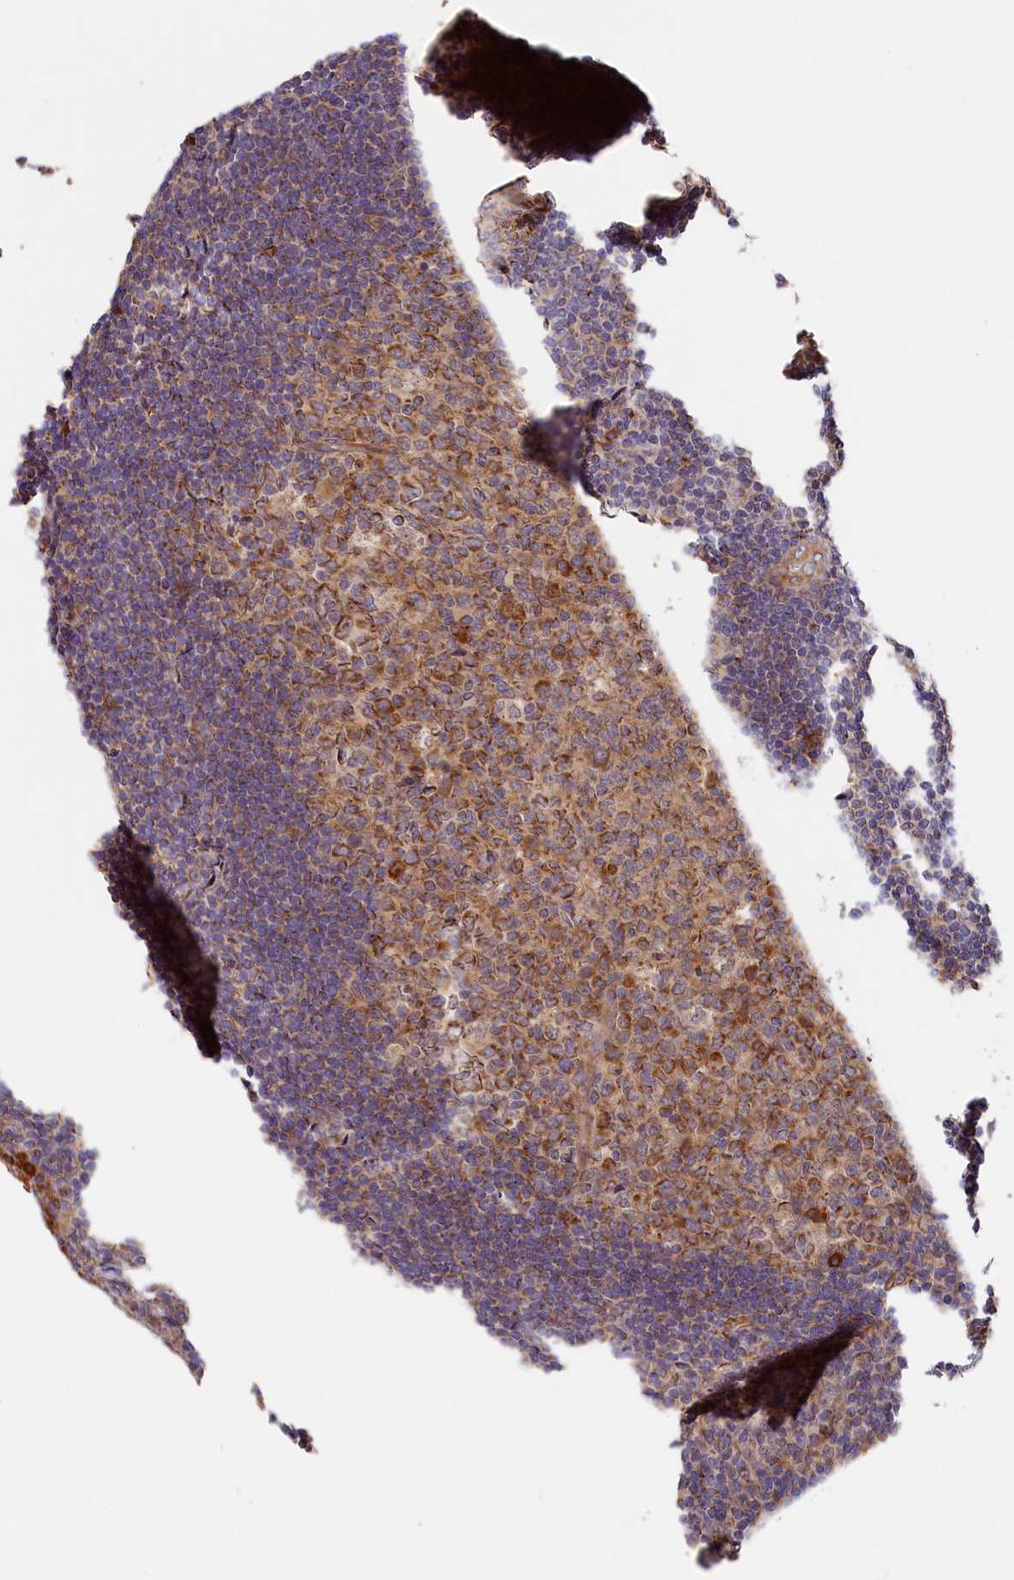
{"staining": {"intensity": "moderate", "quantity": "25%-75%", "location": "cytoplasmic/membranous"}, "tissue": "tonsil", "cell_type": "Germinal center cells", "image_type": "normal", "snomed": [{"axis": "morphology", "description": "Normal tissue, NOS"}, {"axis": "topography", "description": "Tonsil"}], "caption": "Immunohistochemistry (IHC) micrograph of unremarkable tonsil stained for a protein (brown), which demonstrates medium levels of moderate cytoplasmic/membranous positivity in about 25%-75% of germinal center cells.", "gene": "CEP44", "patient": {"sex": "male", "age": 17}}